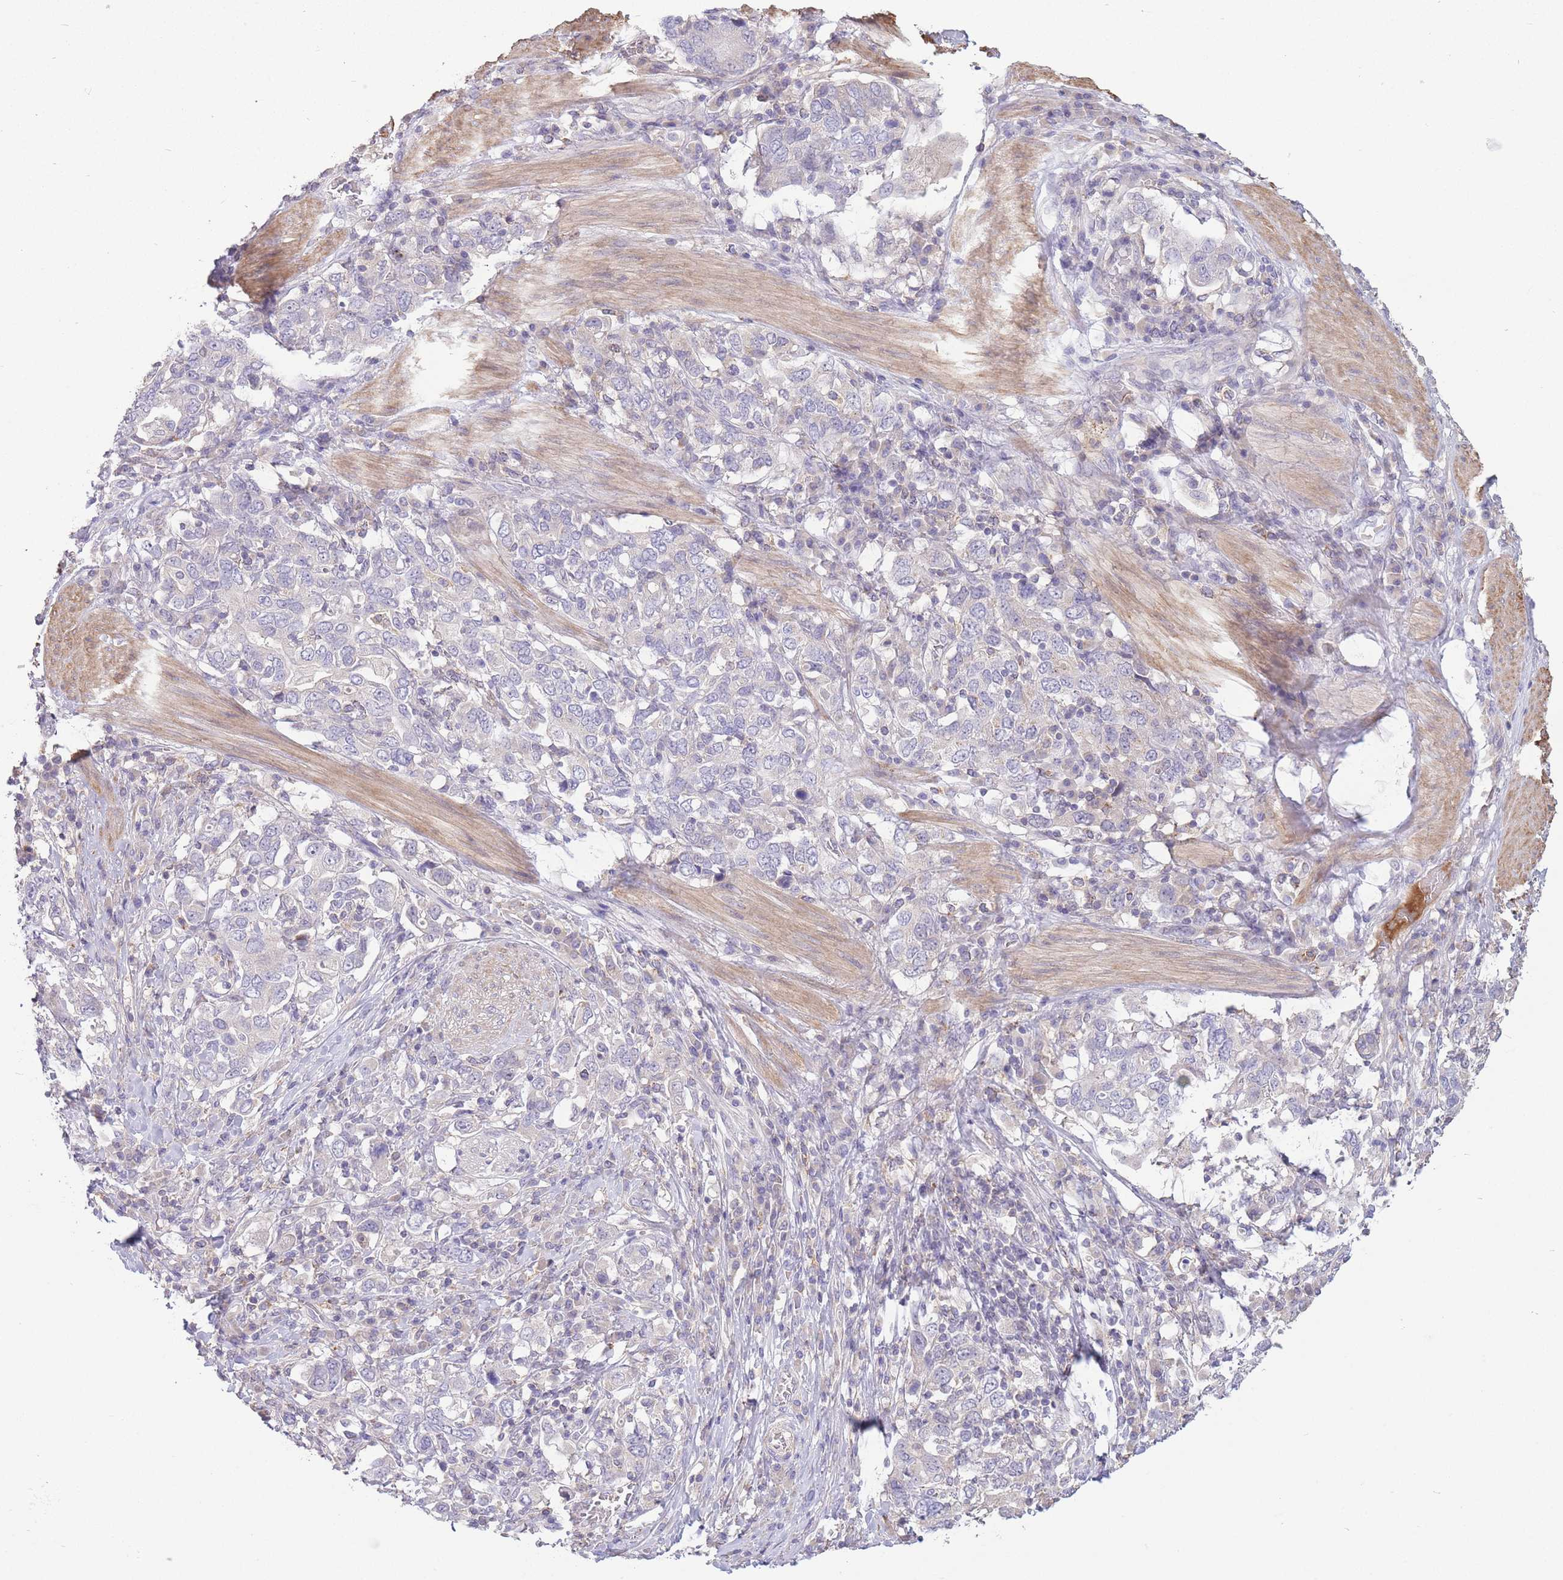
{"staining": {"intensity": "negative", "quantity": "none", "location": "none"}, "tissue": "stomach cancer", "cell_type": "Tumor cells", "image_type": "cancer", "snomed": [{"axis": "morphology", "description": "Adenocarcinoma, NOS"}, {"axis": "topography", "description": "Stomach, upper"}, {"axis": "topography", "description": "Stomach"}], "caption": "Stomach adenocarcinoma stained for a protein using IHC demonstrates no expression tumor cells.", "gene": "ZNF304", "patient": {"sex": "male", "age": 62}}